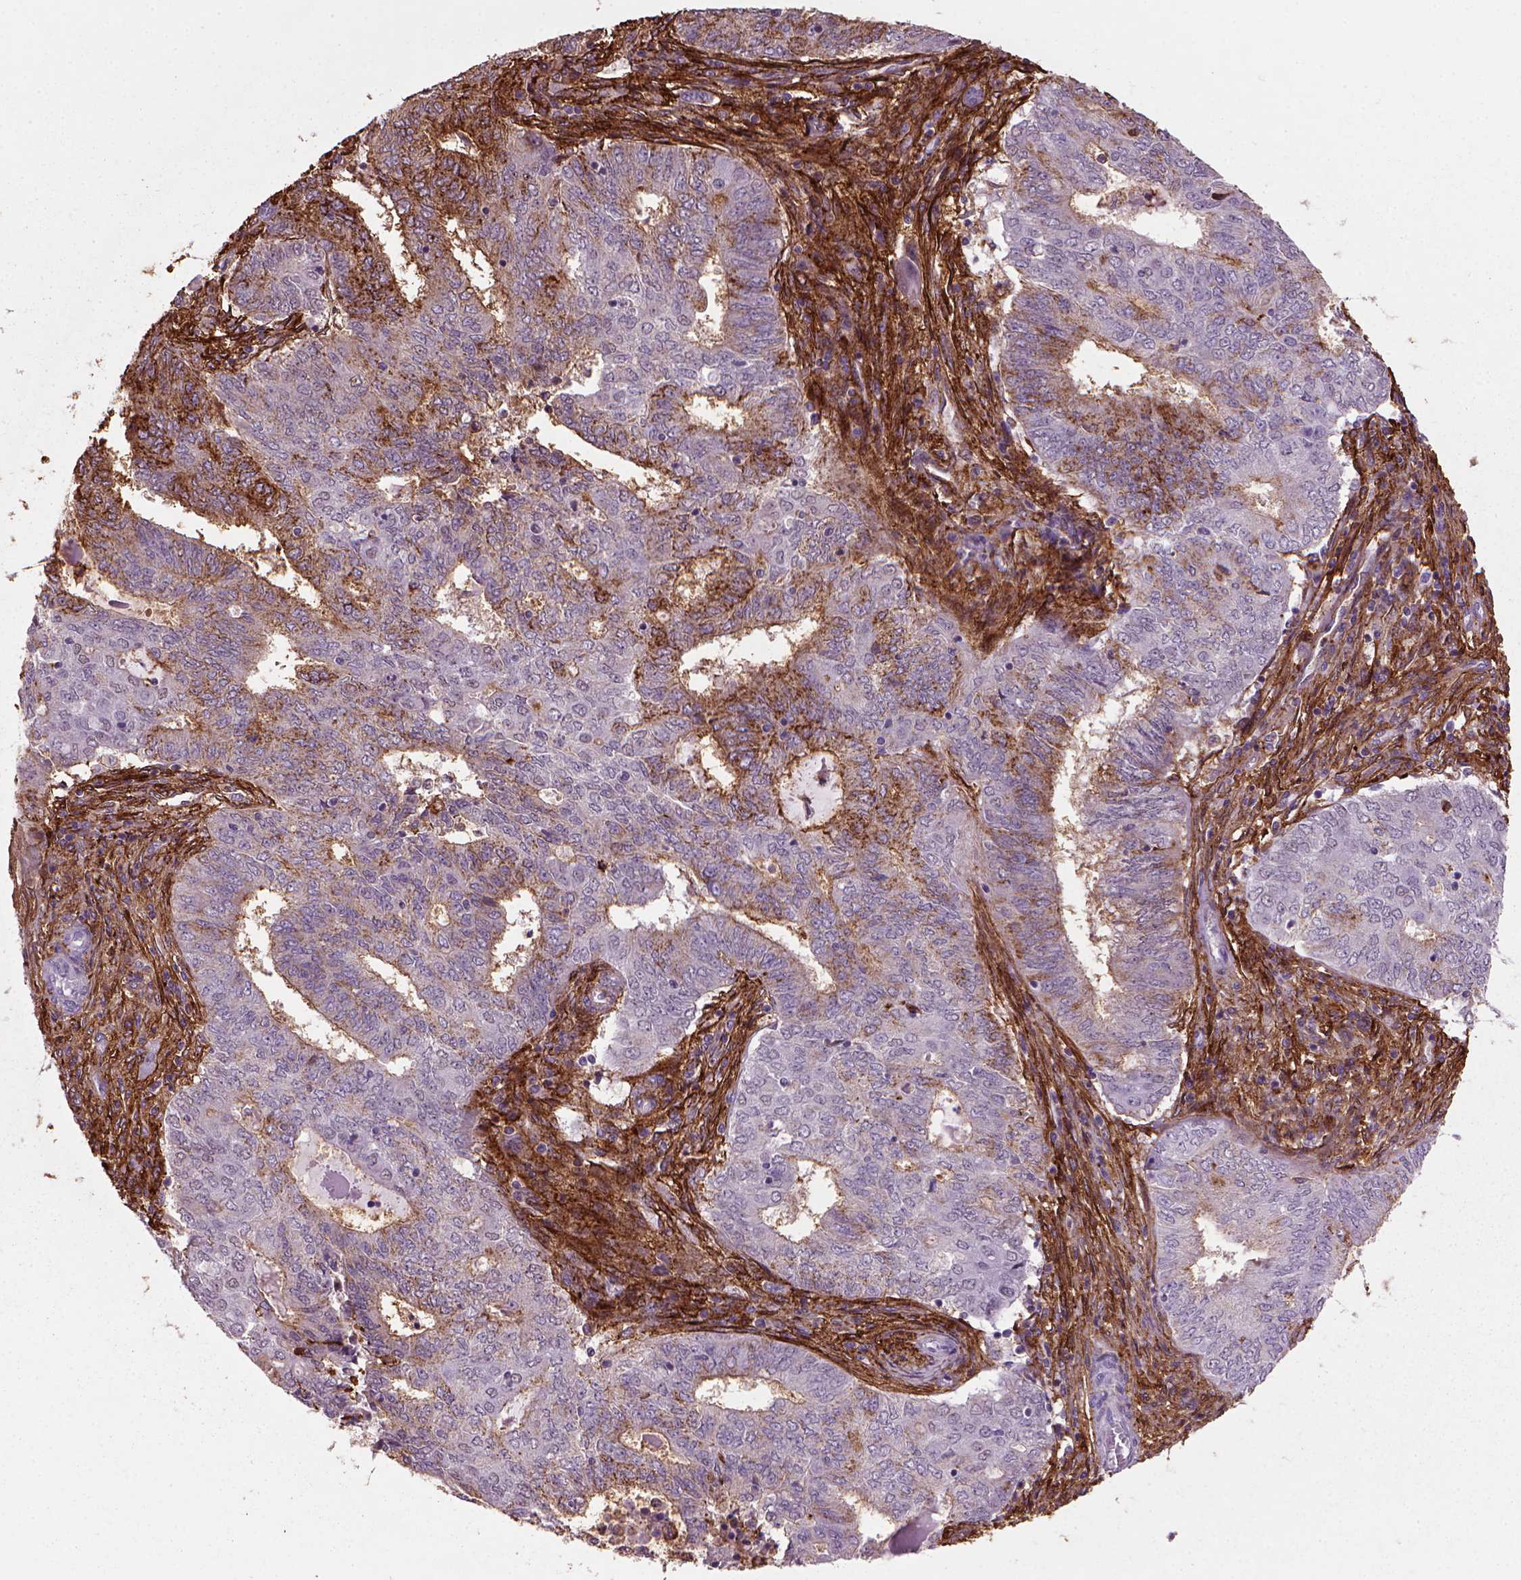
{"staining": {"intensity": "moderate", "quantity": "<25%", "location": "cytoplasmic/membranous"}, "tissue": "endometrial cancer", "cell_type": "Tumor cells", "image_type": "cancer", "snomed": [{"axis": "morphology", "description": "Adenocarcinoma, NOS"}, {"axis": "topography", "description": "Endometrium"}], "caption": "A high-resolution image shows immunohistochemistry staining of endometrial adenocarcinoma, which displays moderate cytoplasmic/membranous positivity in approximately <25% of tumor cells.", "gene": "MARCKS", "patient": {"sex": "female", "age": 62}}